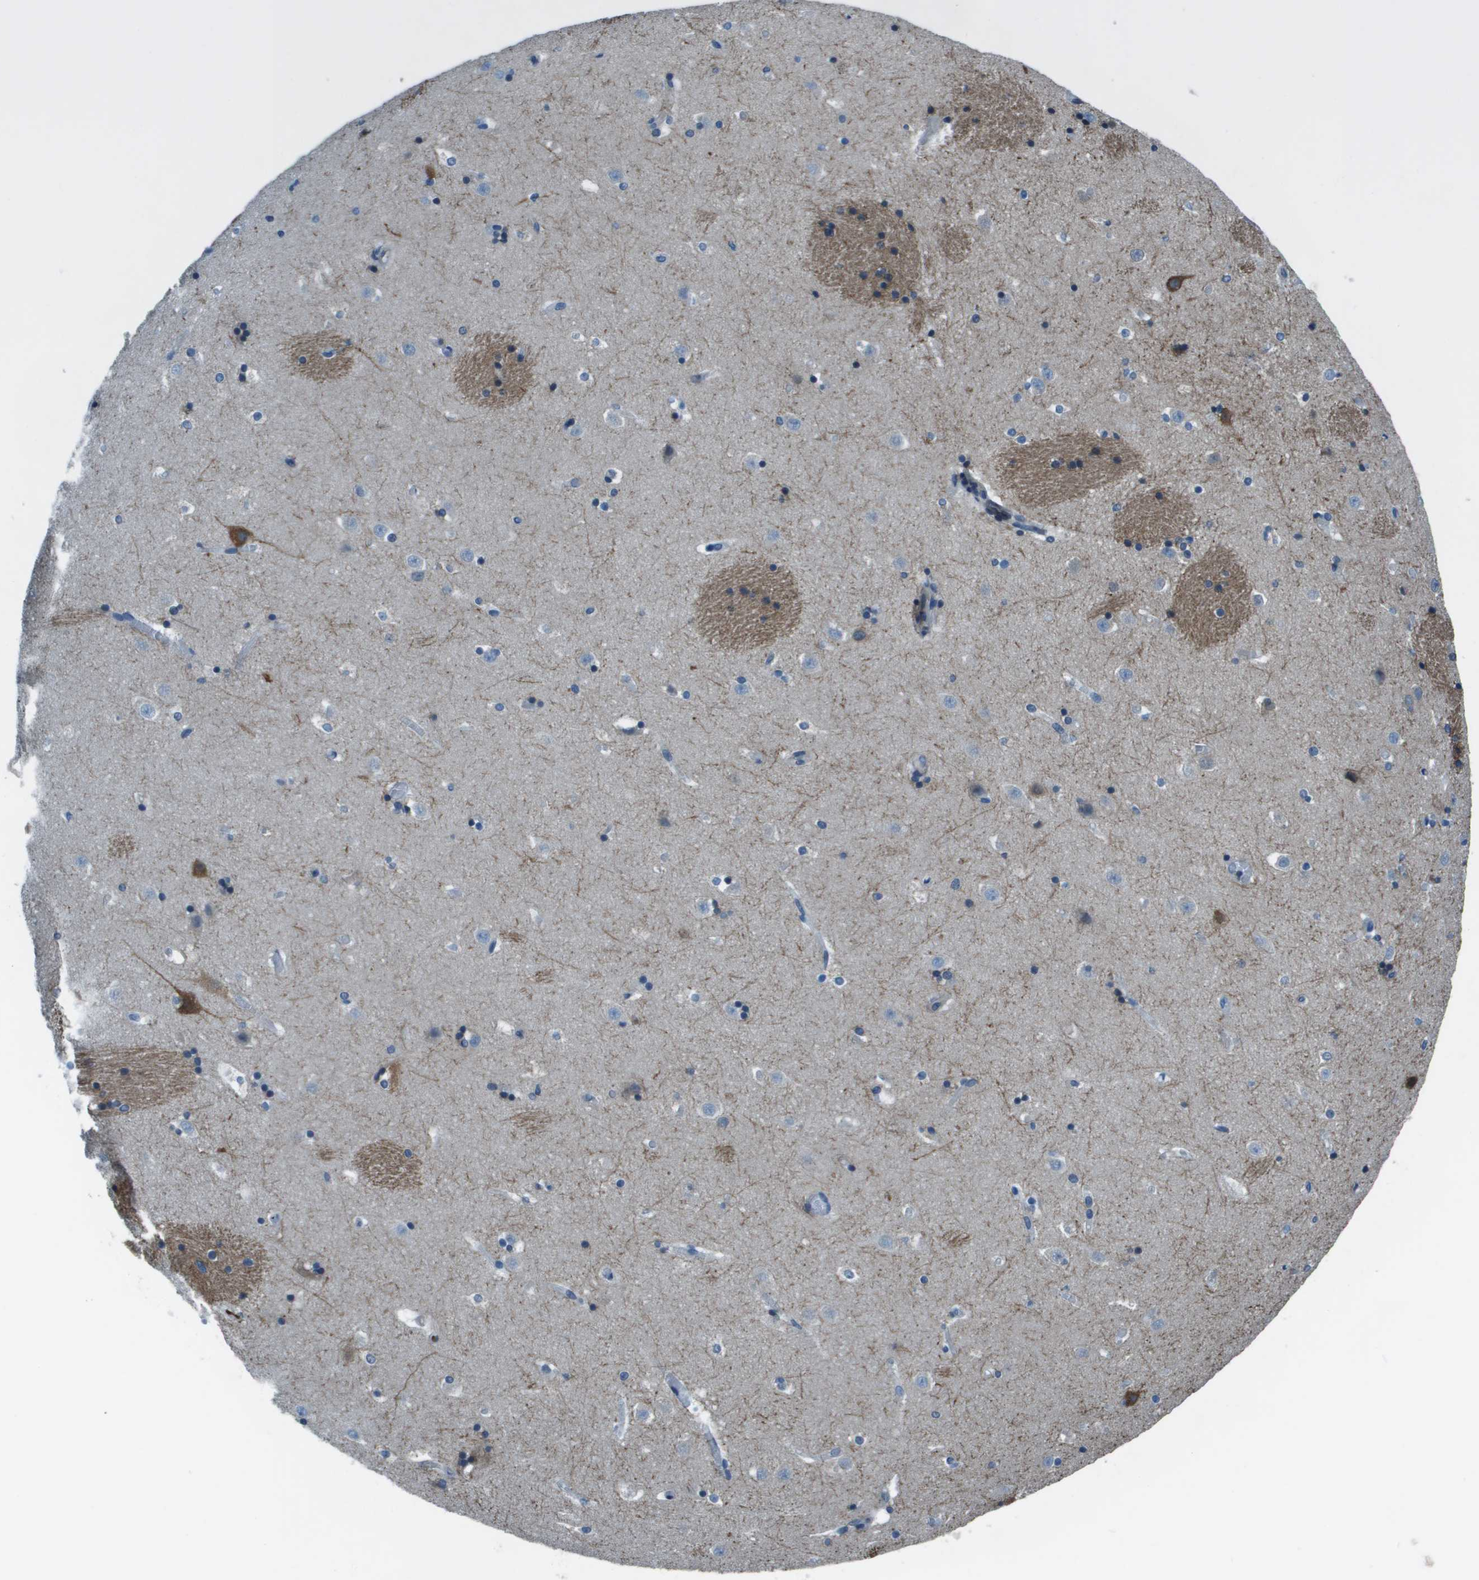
{"staining": {"intensity": "weak", "quantity": "25%-75%", "location": "cytoplasmic/membranous"}, "tissue": "caudate", "cell_type": "Glial cells", "image_type": "normal", "snomed": [{"axis": "morphology", "description": "Normal tissue, NOS"}, {"axis": "topography", "description": "Lateral ventricle wall"}], "caption": "A brown stain highlights weak cytoplasmic/membranous staining of a protein in glial cells of normal caudate. Using DAB (3,3'-diaminobenzidine) (brown) and hematoxylin (blue) stains, captured at high magnification using brightfield microscopy.", "gene": "ARFGAP2", "patient": {"sex": "male", "age": 45}}